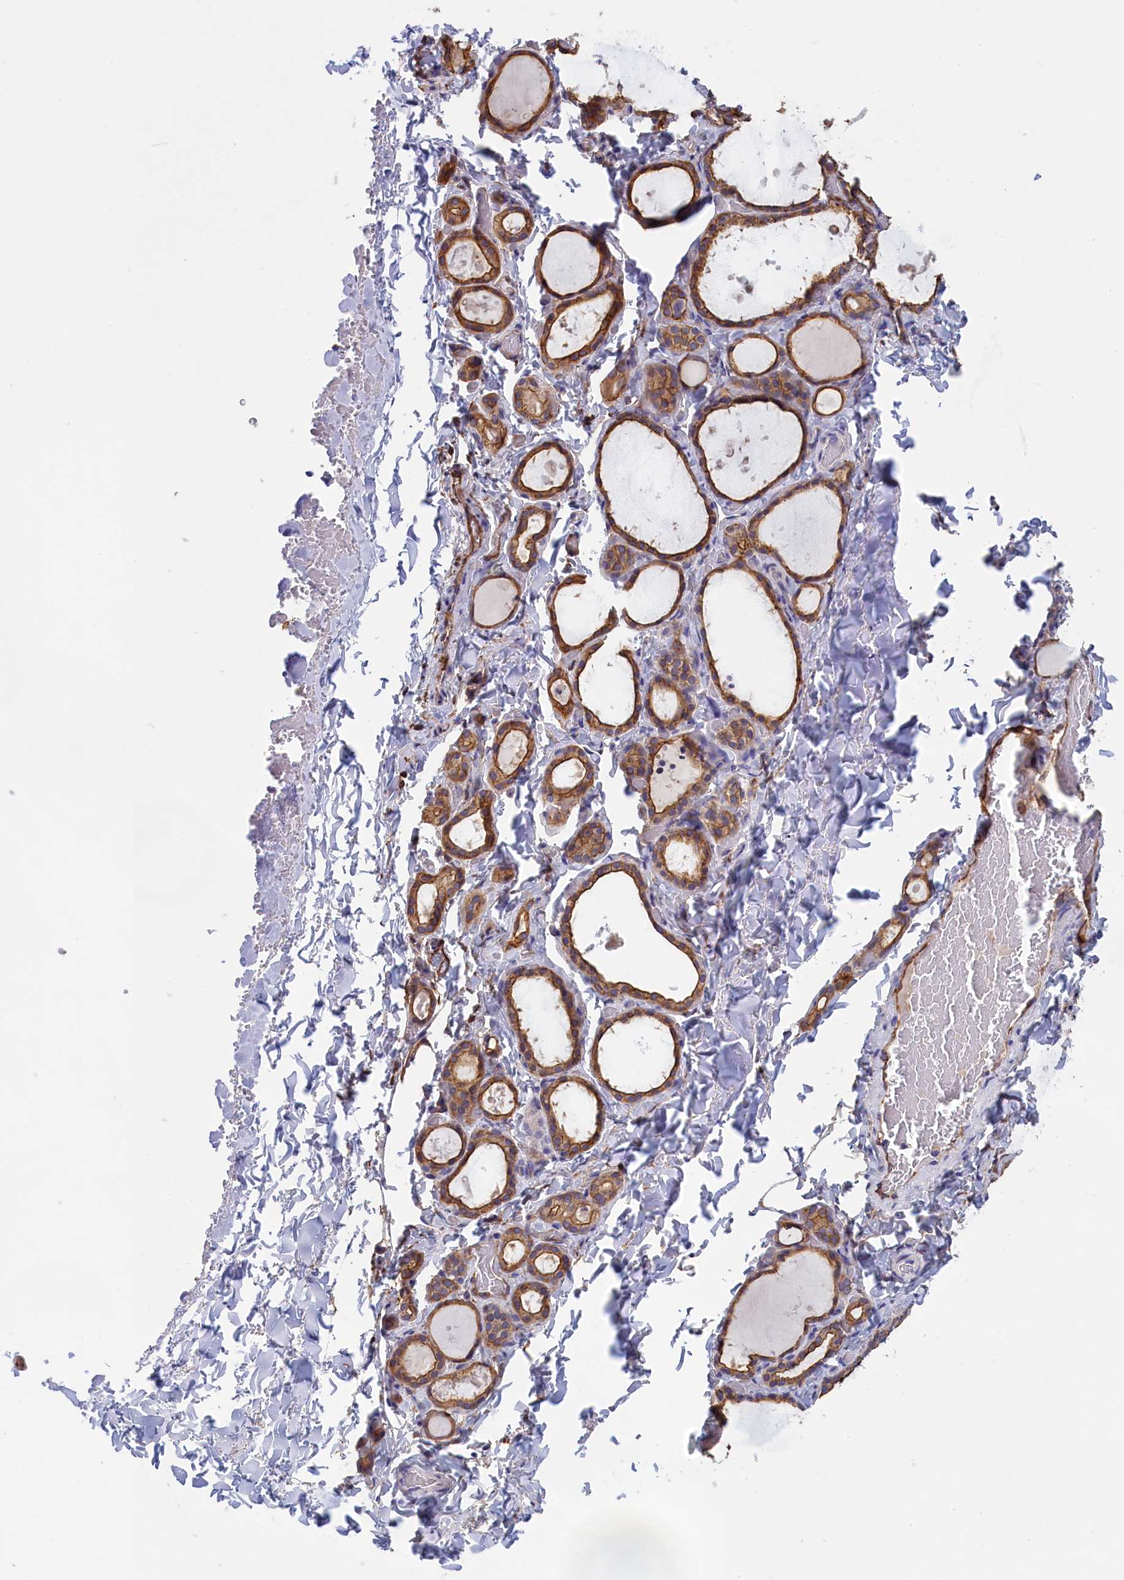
{"staining": {"intensity": "moderate", "quantity": ">75%", "location": "cytoplasmic/membranous"}, "tissue": "thyroid gland", "cell_type": "Glandular cells", "image_type": "normal", "snomed": [{"axis": "morphology", "description": "Normal tissue, NOS"}, {"axis": "topography", "description": "Thyroid gland"}], "caption": "Immunohistochemical staining of benign thyroid gland reveals moderate cytoplasmic/membranous protein staining in about >75% of glandular cells.", "gene": "COL19A1", "patient": {"sex": "female", "age": 44}}